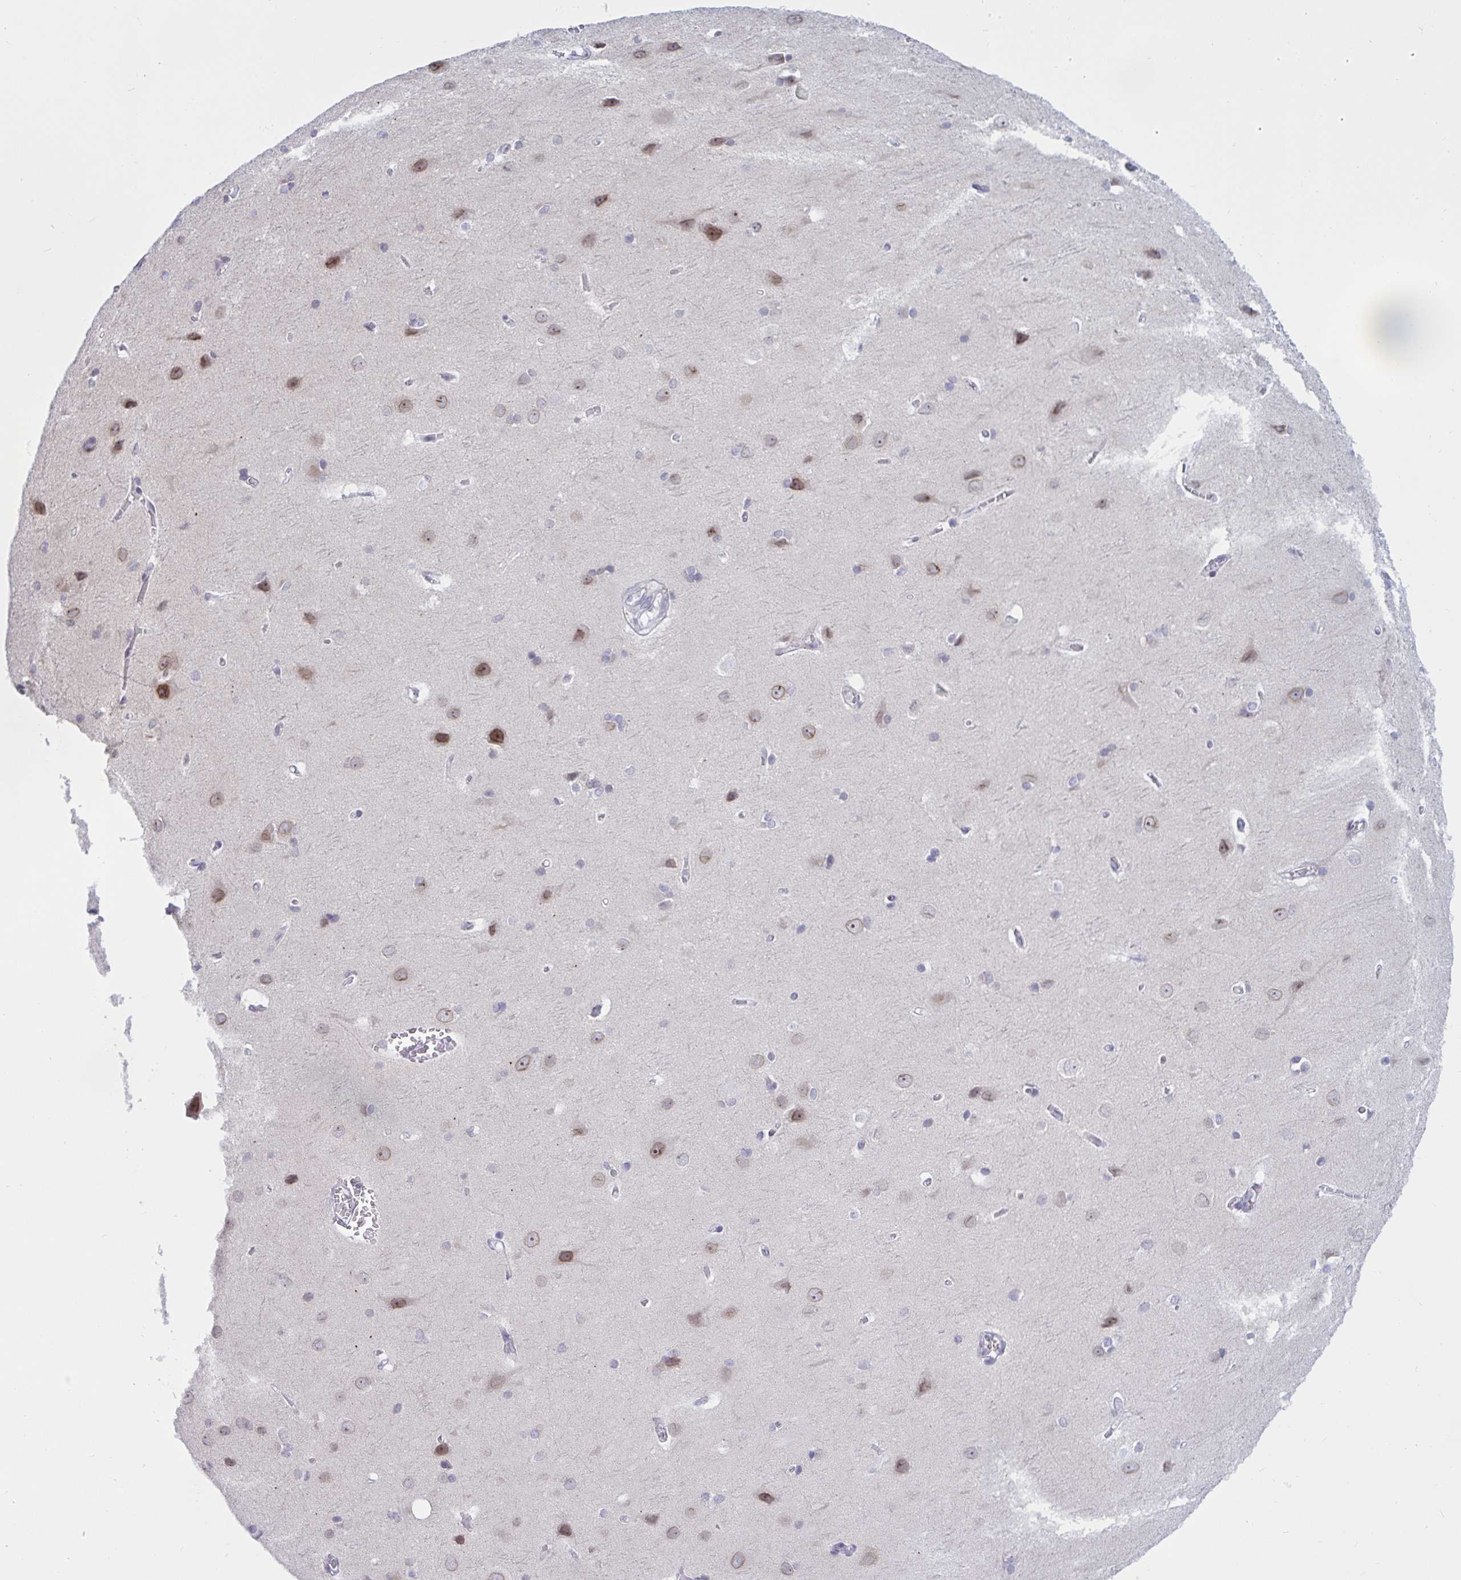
{"staining": {"intensity": "negative", "quantity": "none", "location": "none"}, "tissue": "cerebral cortex", "cell_type": "Endothelial cells", "image_type": "normal", "snomed": [{"axis": "morphology", "description": "Normal tissue, NOS"}, {"axis": "topography", "description": "Cerebral cortex"}], "caption": "Immunohistochemistry (IHC) micrograph of benign cerebral cortex: human cerebral cortex stained with DAB displays no significant protein expression in endothelial cells.", "gene": "DOCK11", "patient": {"sex": "male", "age": 37}}